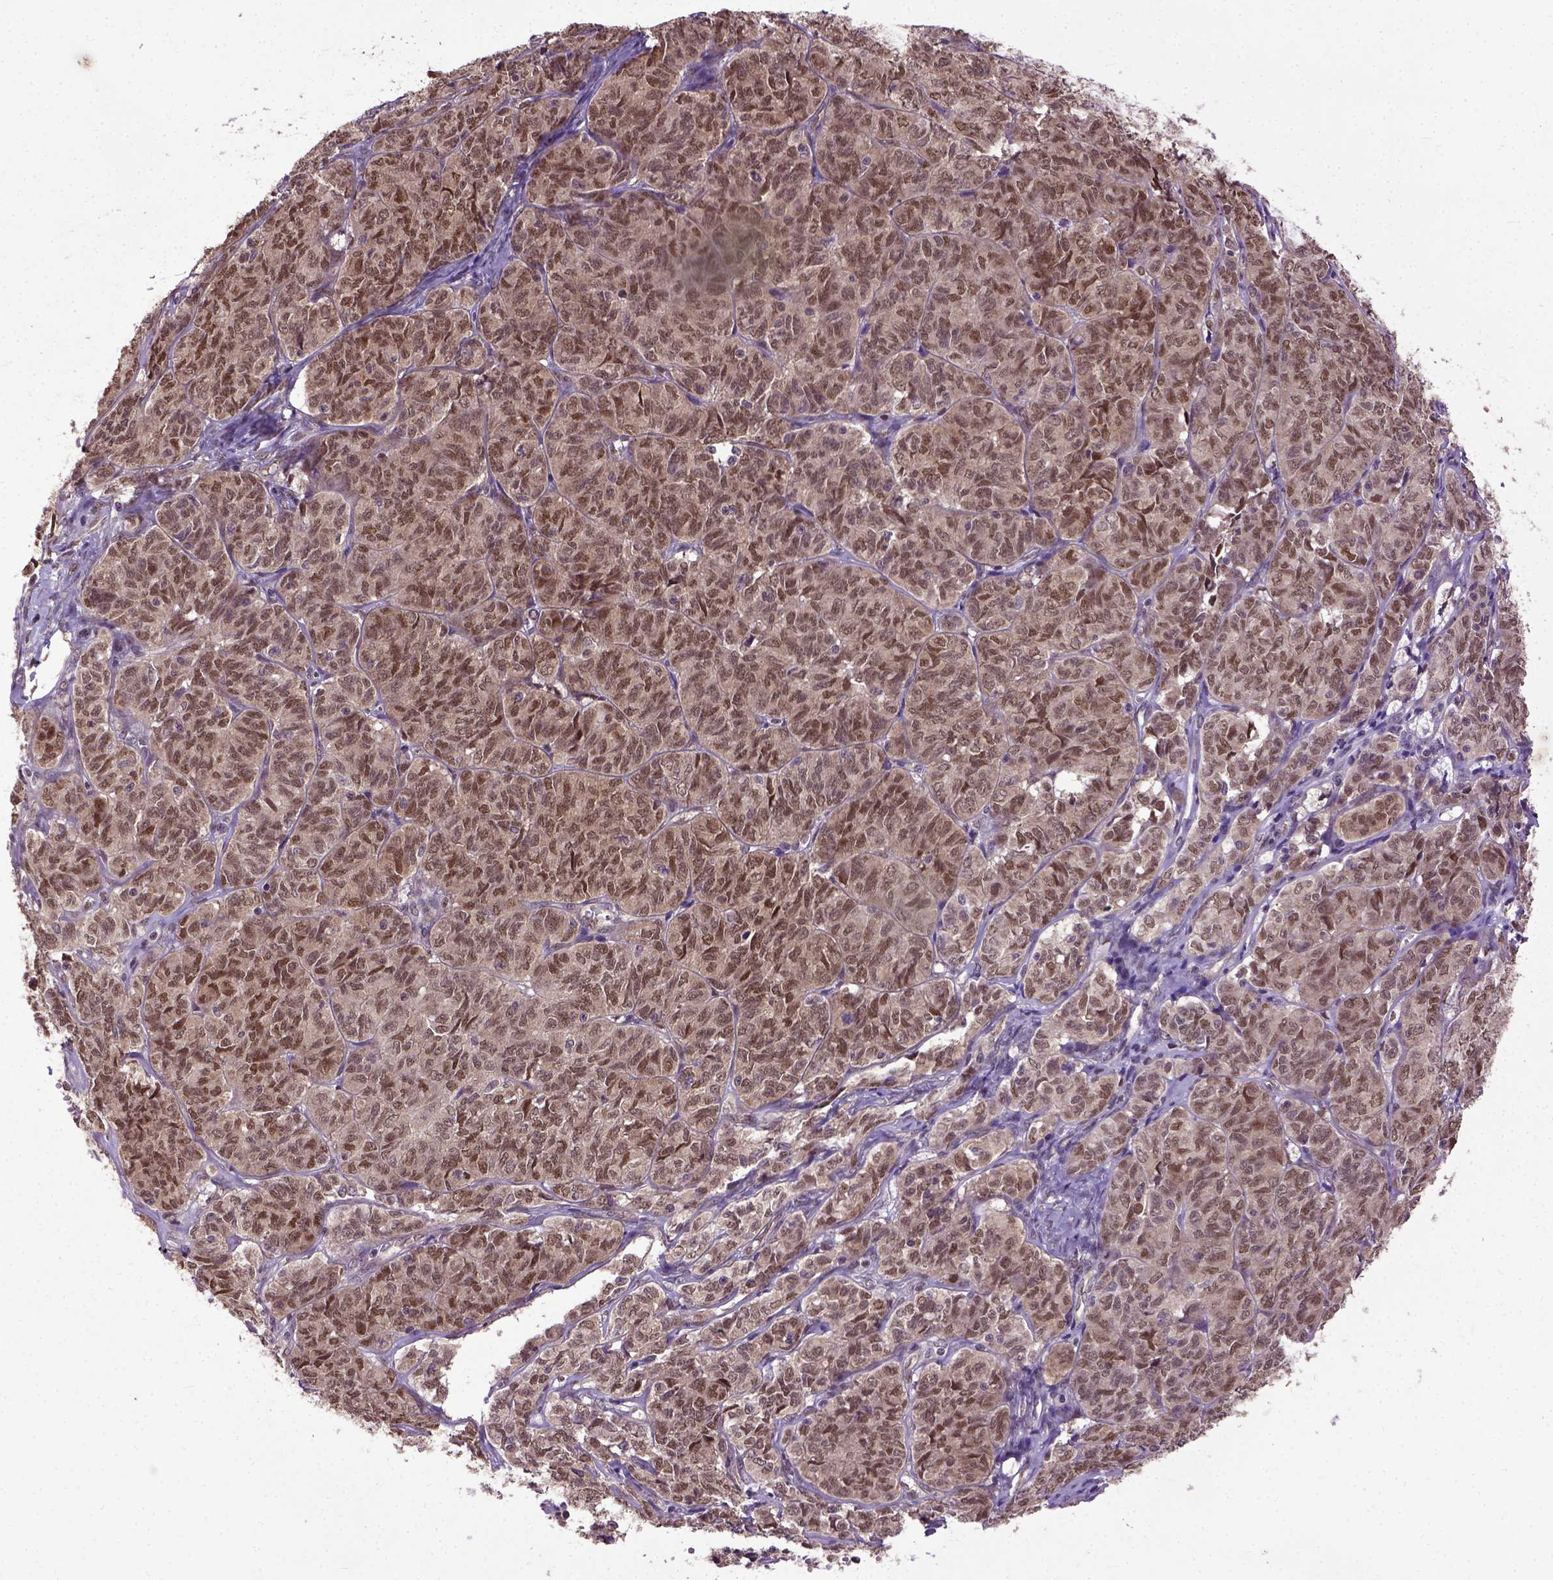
{"staining": {"intensity": "moderate", "quantity": ">75%", "location": "nuclear"}, "tissue": "ovarian cancer", "cell_type": "Tumor cells", "image_type": "cancer", "snomed": [{"axis": "morphology", "description": "Carcinoma, endometroid"}, {"axis": "topography", "description": "Ovary"}], "caption": "Endometroid carcinoma (ovarian) stained with a brown dye exhibits moderate nuclear positive positivity in about >75% of tumor cells.", "gene": "UBA3", "patient": {"sex": "female", "age": 80}}